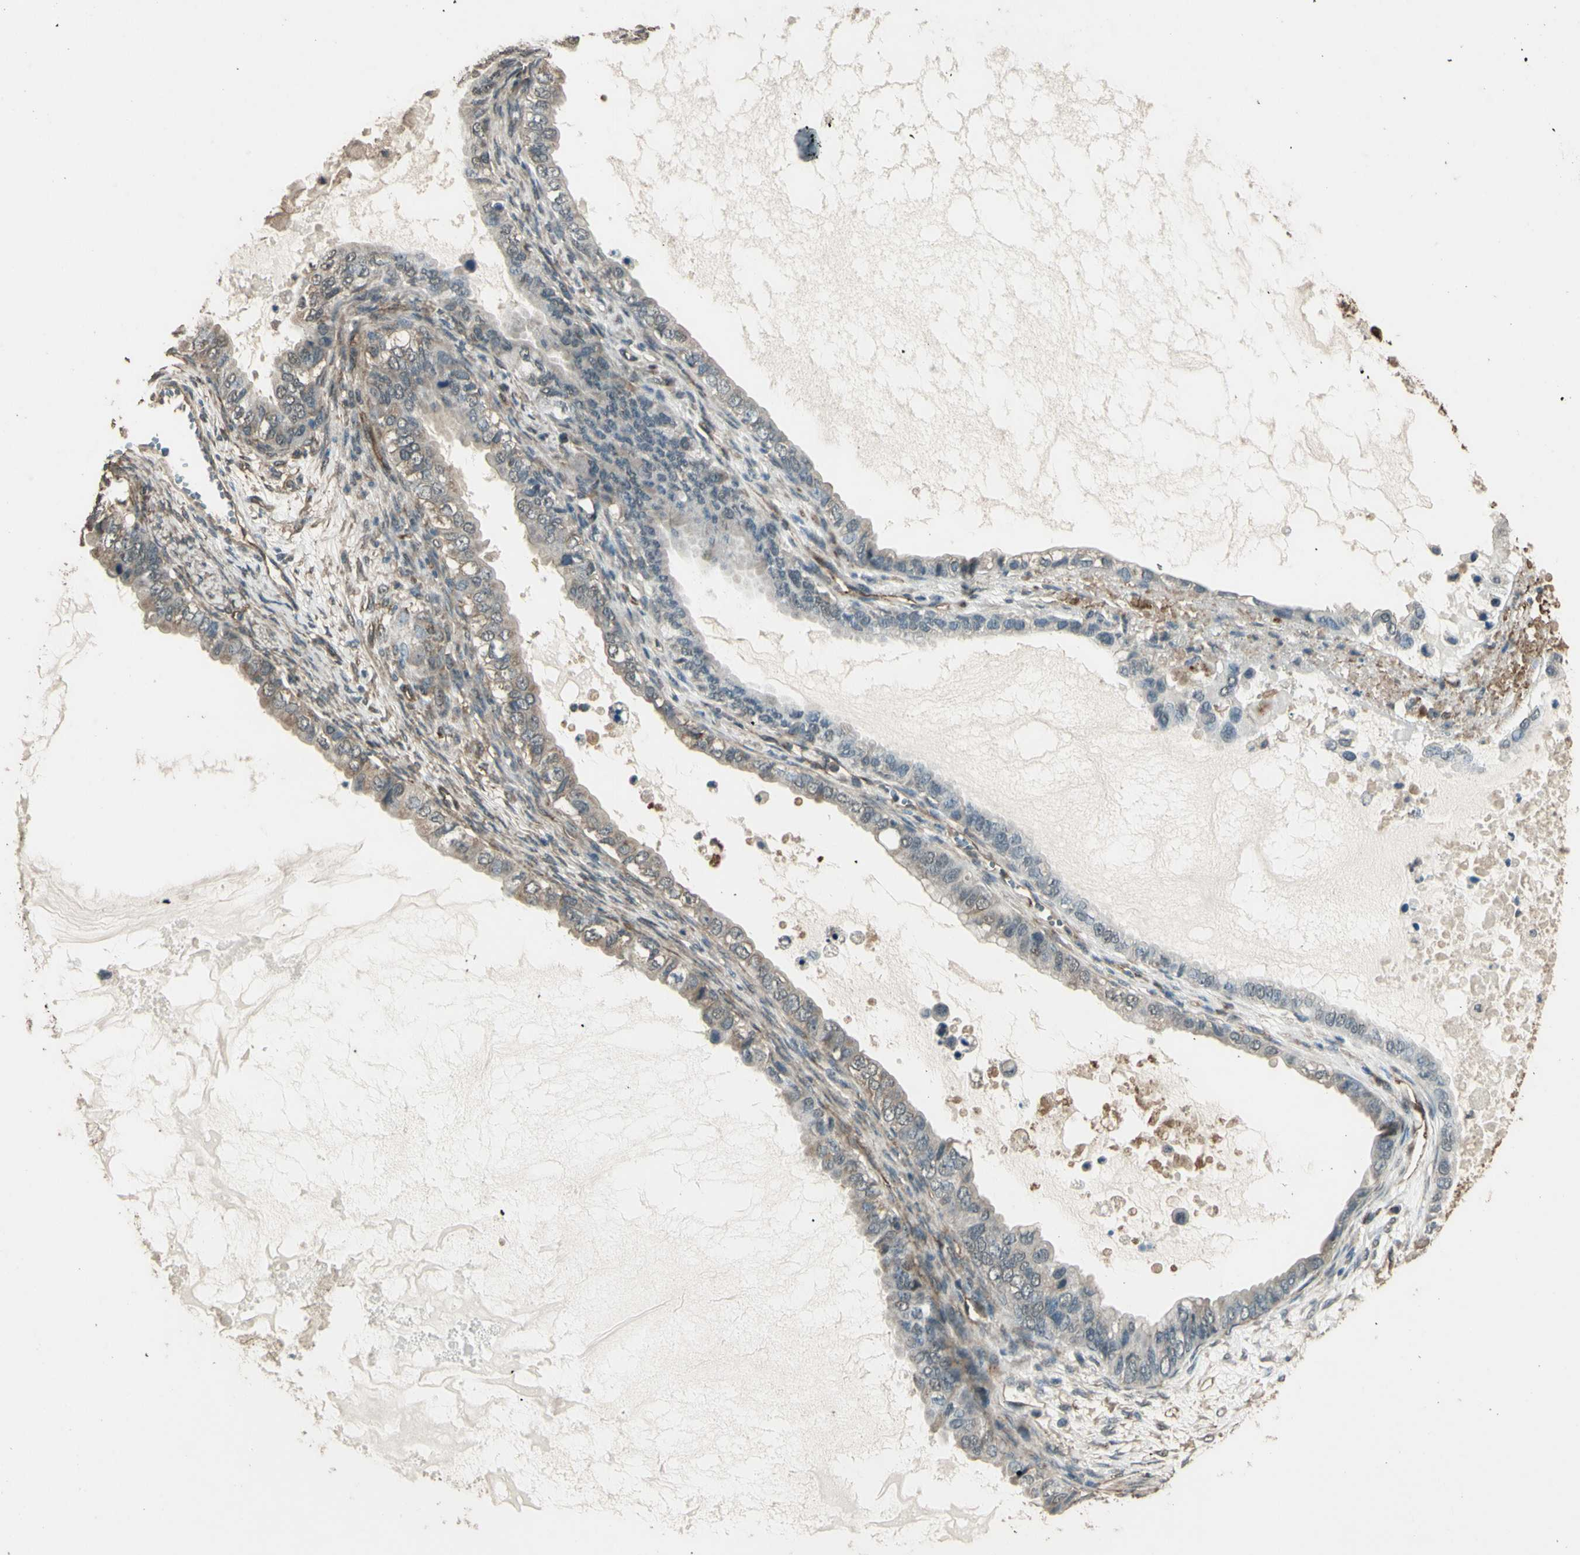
{"staining": {"intensity": "weak", "quantity": ">75%", "location": "cytoplasmic/membranous"}, "tissue": "ovarian cancer", "cell_type": "Tumor cells", "image_type": "cancer", "snomed": [{"axis": "morphology", "description": "Cystadenocarcinoma, mucinous, NOS"}, {"axis": "topography", "description": "Ovary"}], "caption": "Ovarian cancer (mucinous cystadenocarcinoma) stained with IHC exhibits weak cytoplasmic/membranous positivity in about >75% of tumor cells.", "gene": "TSPO", "patient": {"sex": "female", "age": 80}}